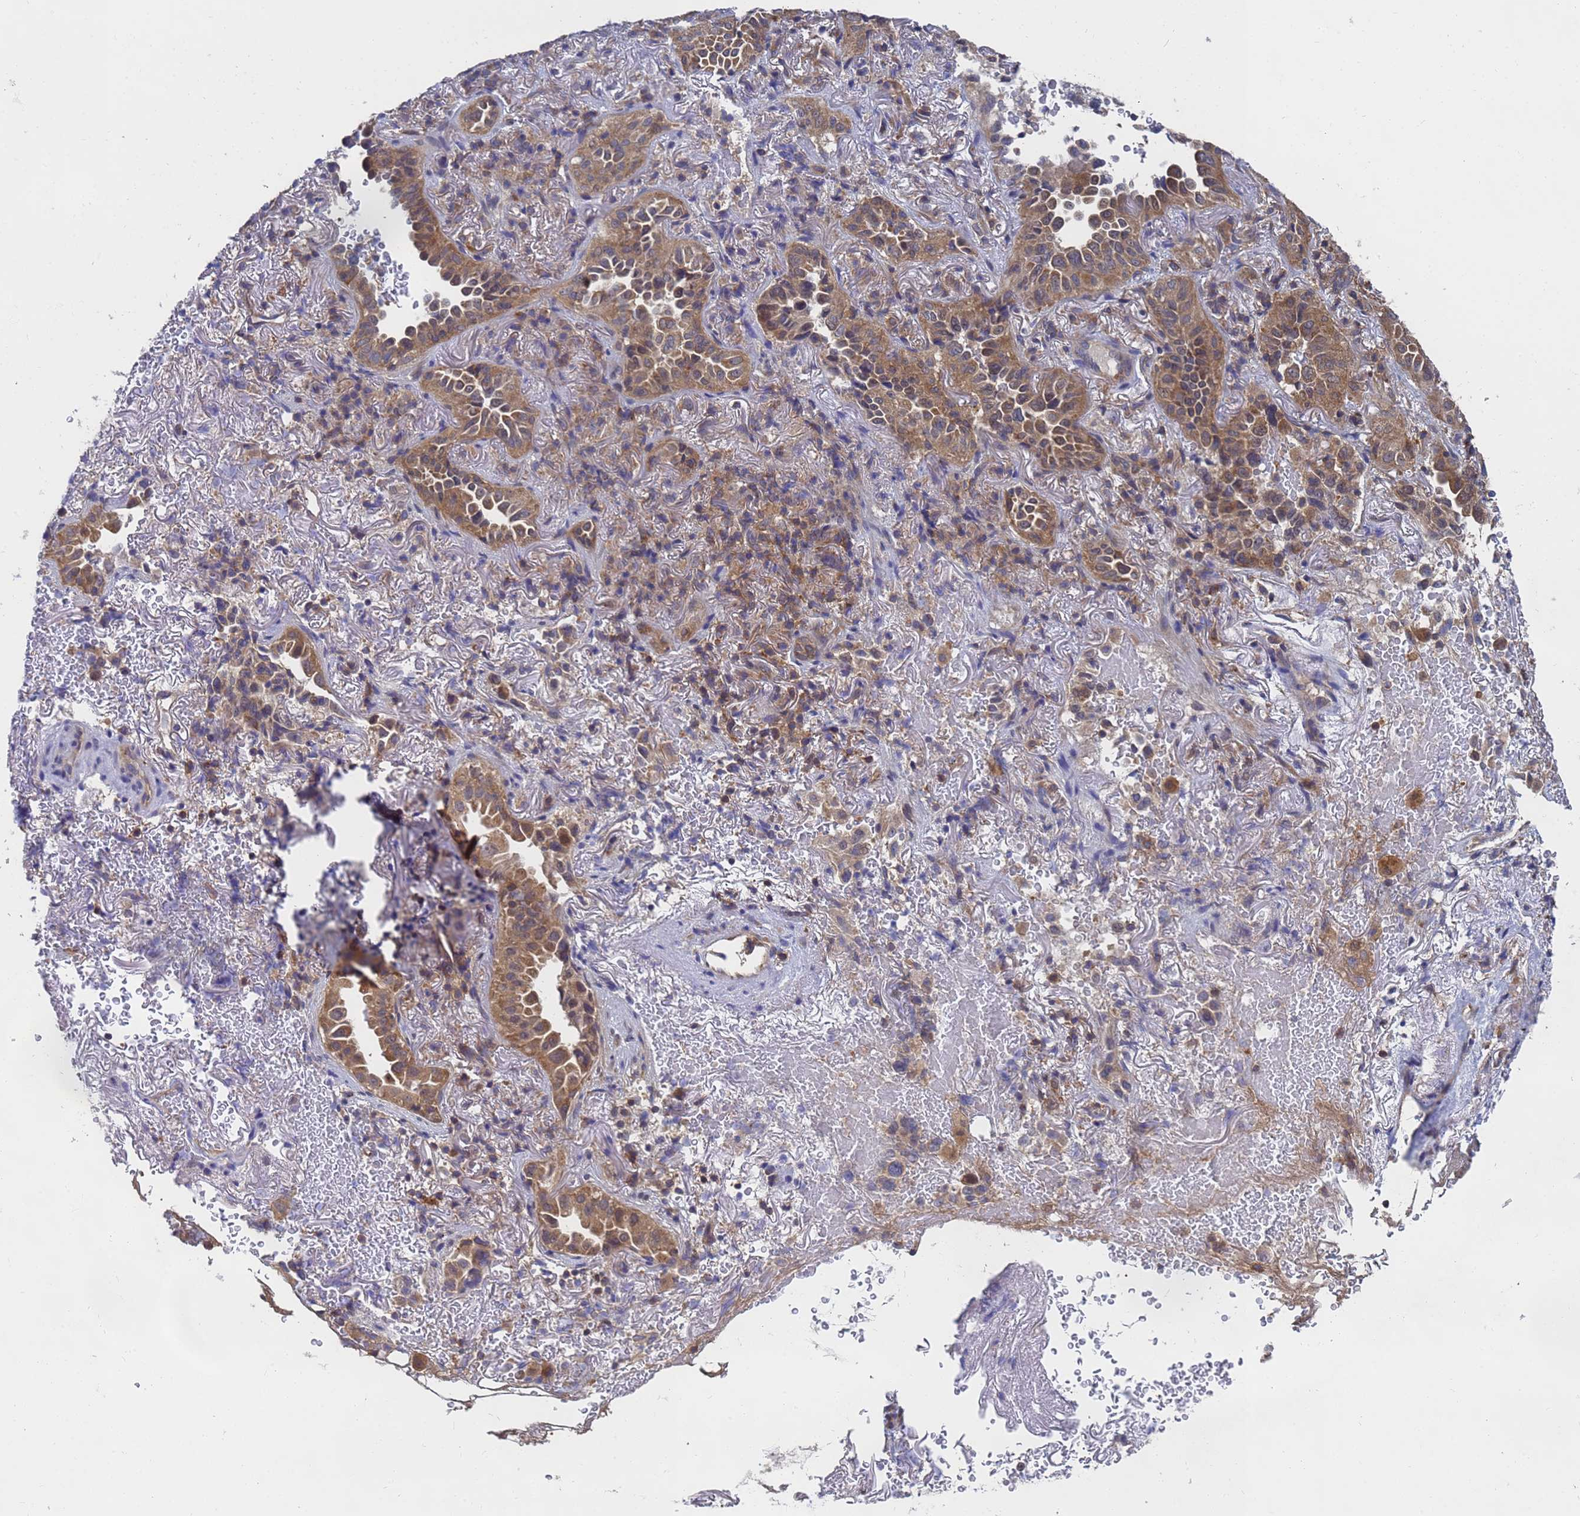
{"staining": {"intensity": "moderate", "quantity": ">75%", "location": "cytoplasmic/membranous"}, "tissue": "lung cancer", "cell_type": "Tumor cells", "image_type": "cancer", "snomed": [{"axis": "morphology", "description": "Adenocarcinoma, NOS"}, {"axis": "topography", "description": "Lung"}], "caption": "Moderate cytoplasmic/membranous staining for a protein is present in about >75% of tumor cells of lung adenocarcinoma using IHC.", "gene": "ALS2CL", "patient": {"sex": "female", "age": 69}}